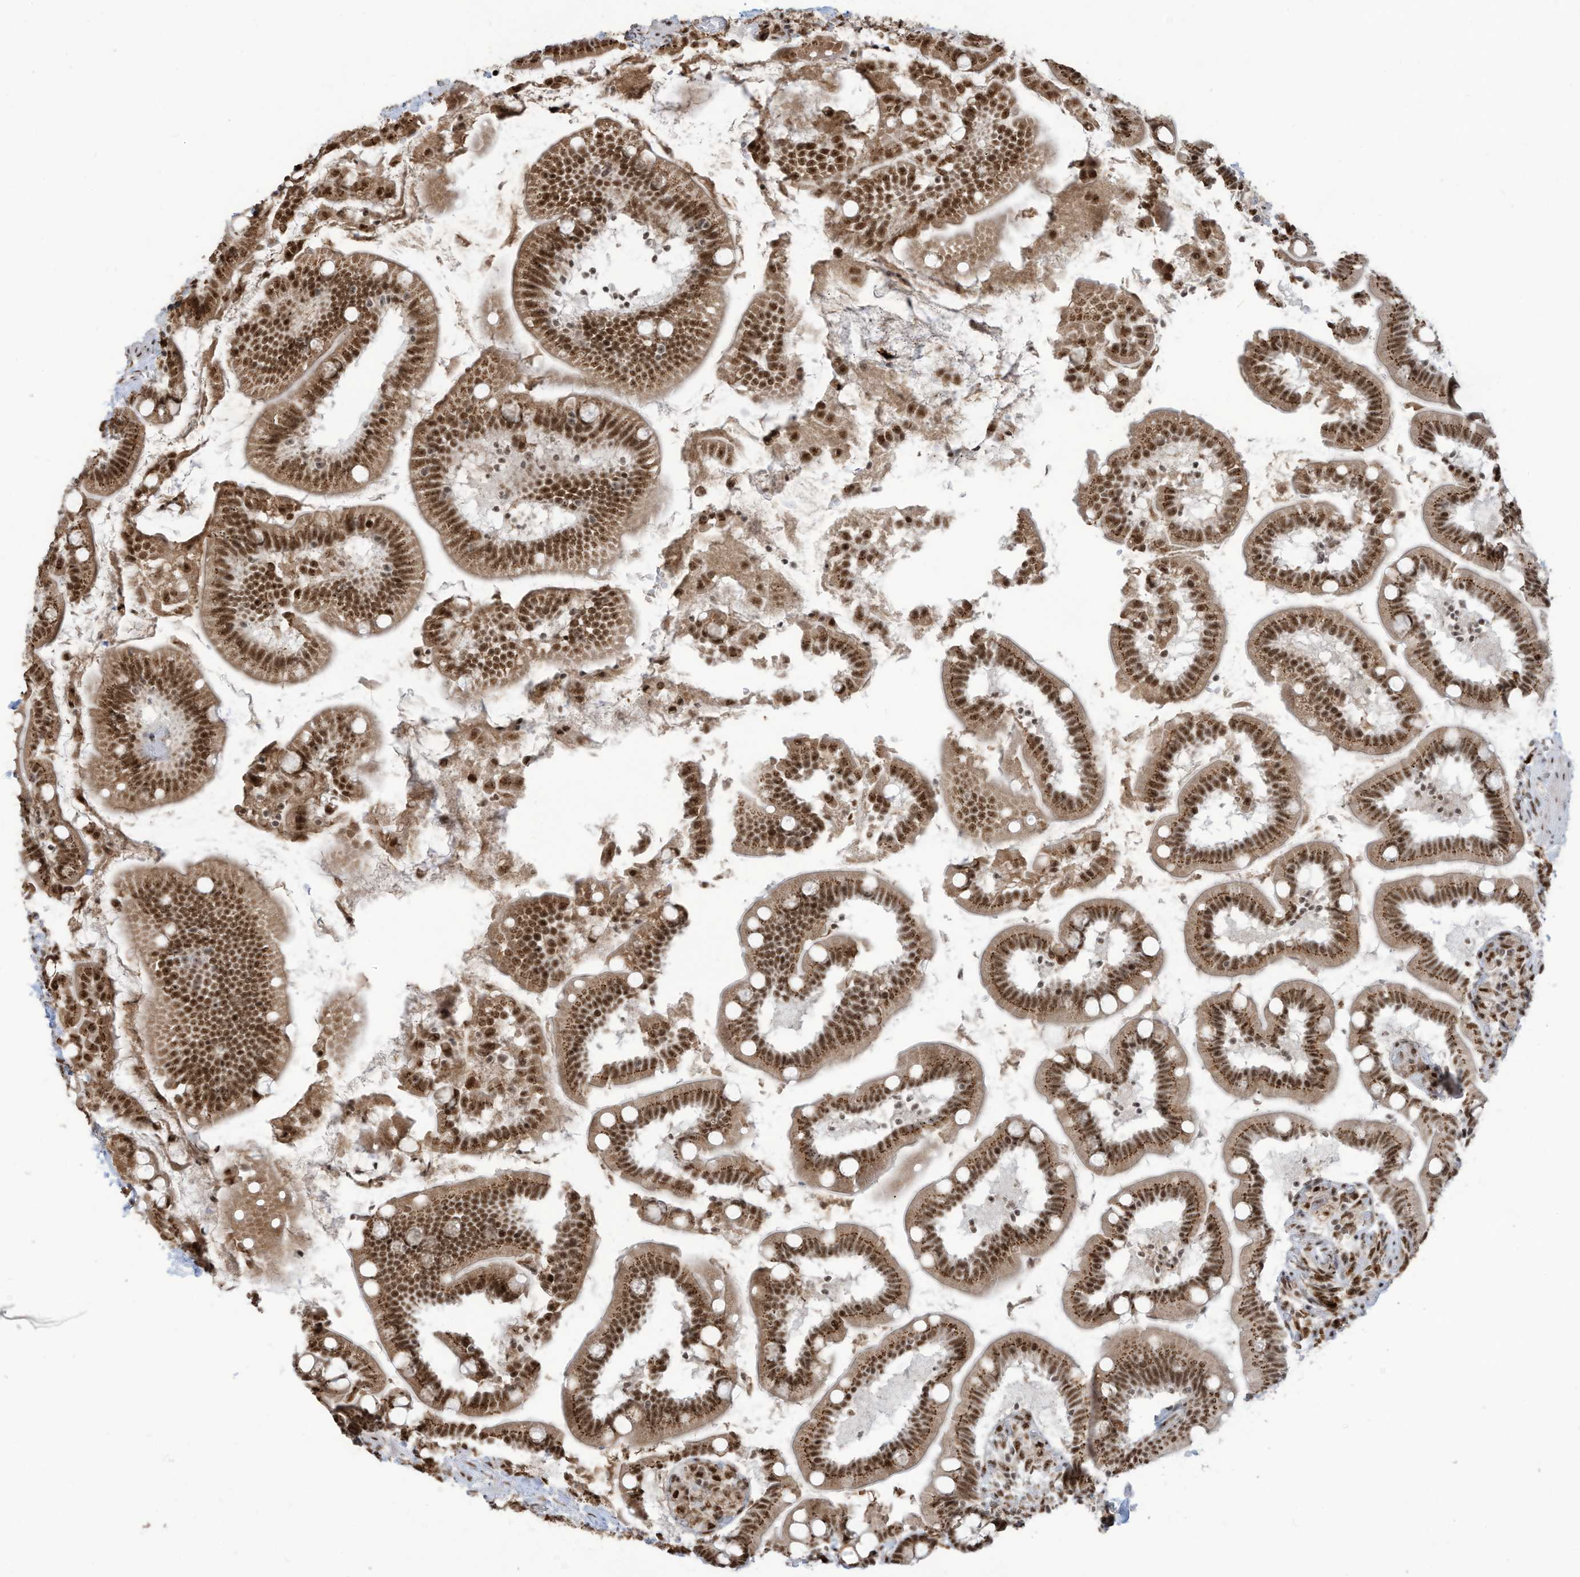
{"staining": {"intensity": "strong", "quantity": ">75%", "location": "cytoplasmic/membranous,nuclear"}, "tissue": "small intestine", "cell_type": "Glandular cells", "image_type": "normal", "snomed": [{"axis": "morphology", "description": "Normal tissue, NOS"}, {"axis": "topography", "description": "Small intestine"}], "caption": "Protein staining by immunohistochemistry exhibits strong cytoplasmic/membranous,nuclear expression in about >75% of glandular cells in unremarkable small intestine. The staining is performed using DAB brown chromogen to label protein expression. The nuclei are counter-stained blue using hematoxylin.", "gene": "LBH", "patient": {"sex": "female", "age": 64}}